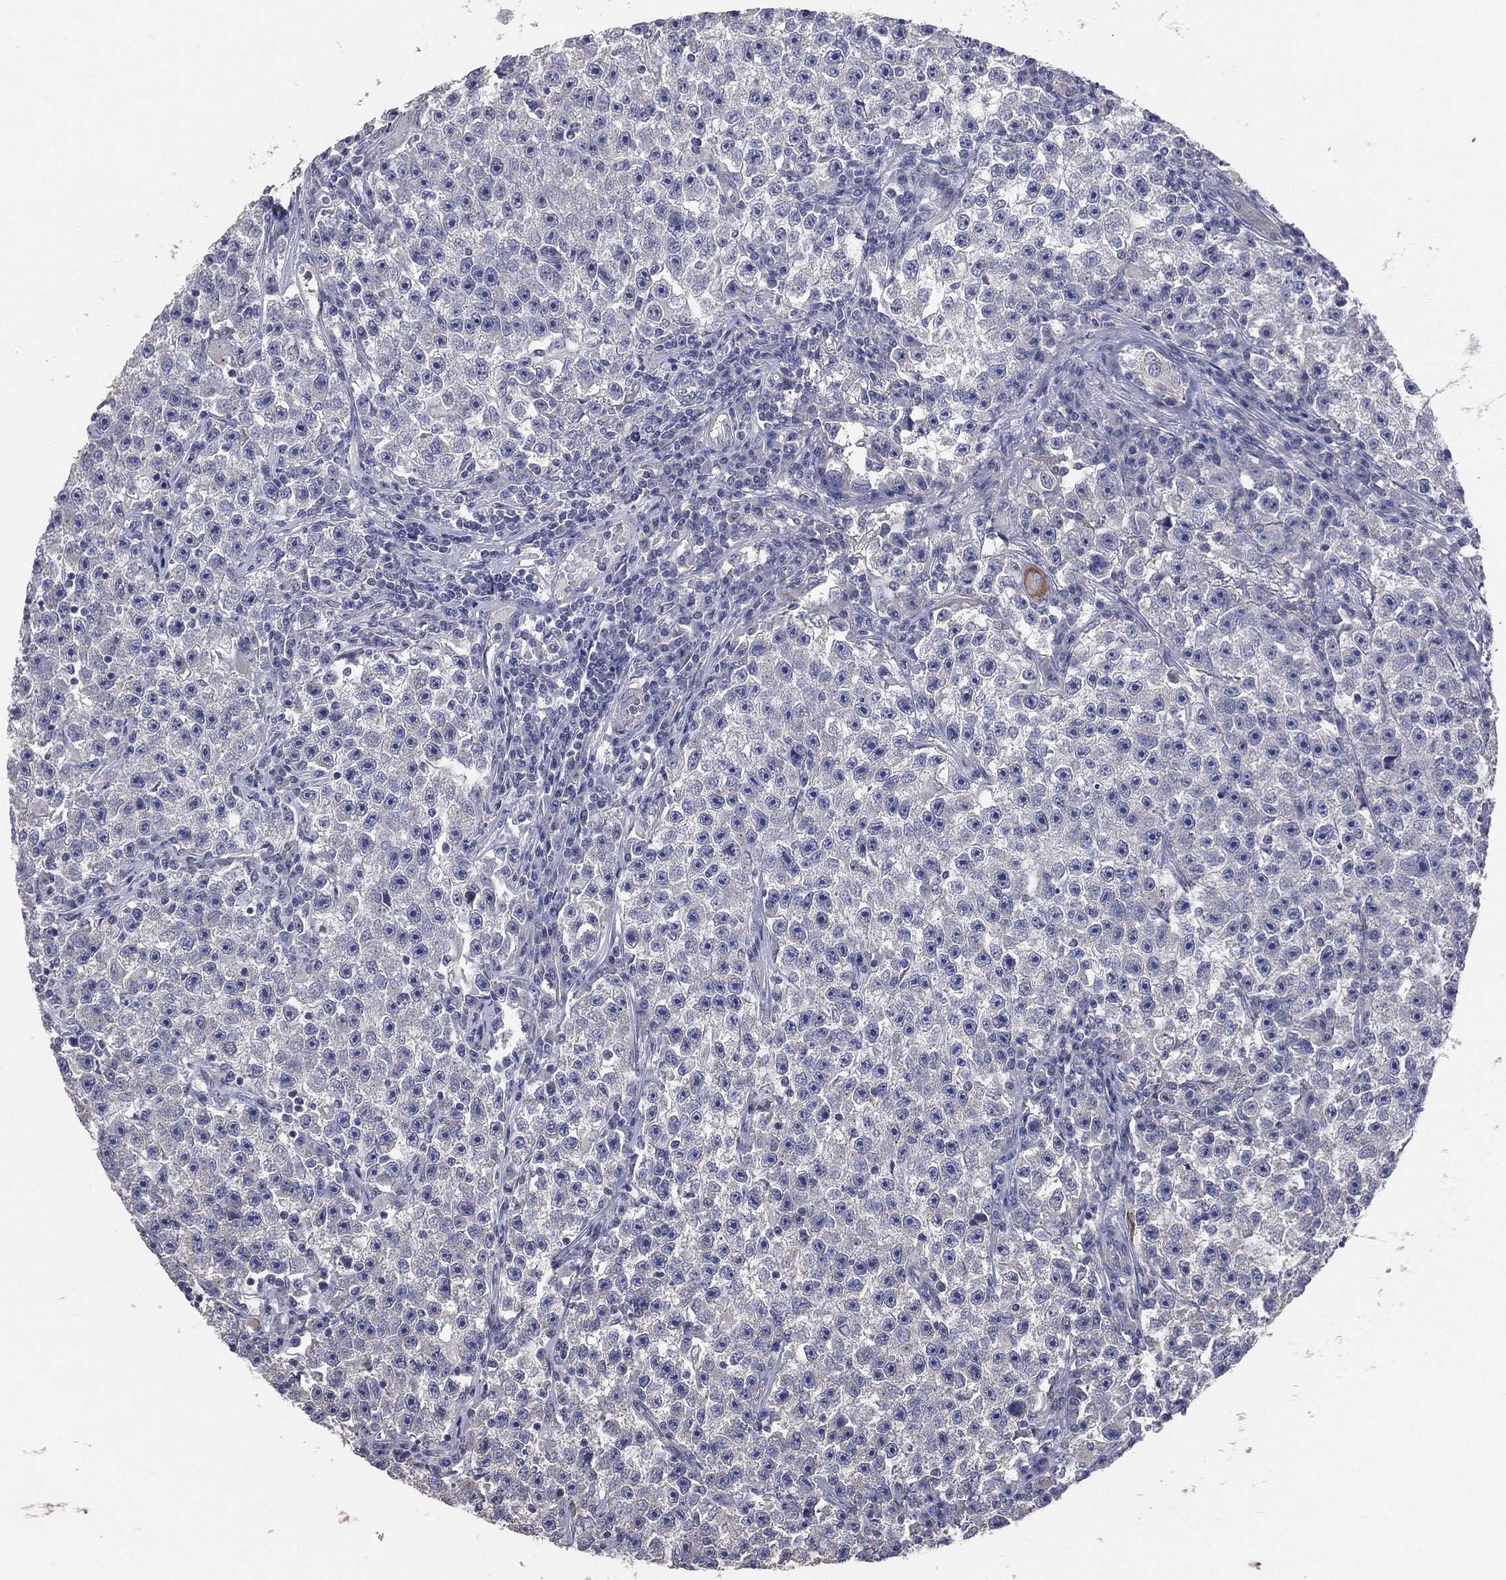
{"staining": {"intensity": "negative", "quantity": "none", "location": "none"}, "tissue": "testis cancer", "cell_type": "Tumor cells", "image_type": "cancer", "snomed": [{"axis": "morphology", "description": "Seminoma, NOS"}, {"axis": "topography", "description": "Testis"}], "caption": "This photomicrograph is of seminoma (testis) stained with IHC to label a protein in brown with the nuclei are counter-stained blue. There is no expression in tumor cells.", "gene": "CROCC", "patient": {"sex": "male", "age": 22}}